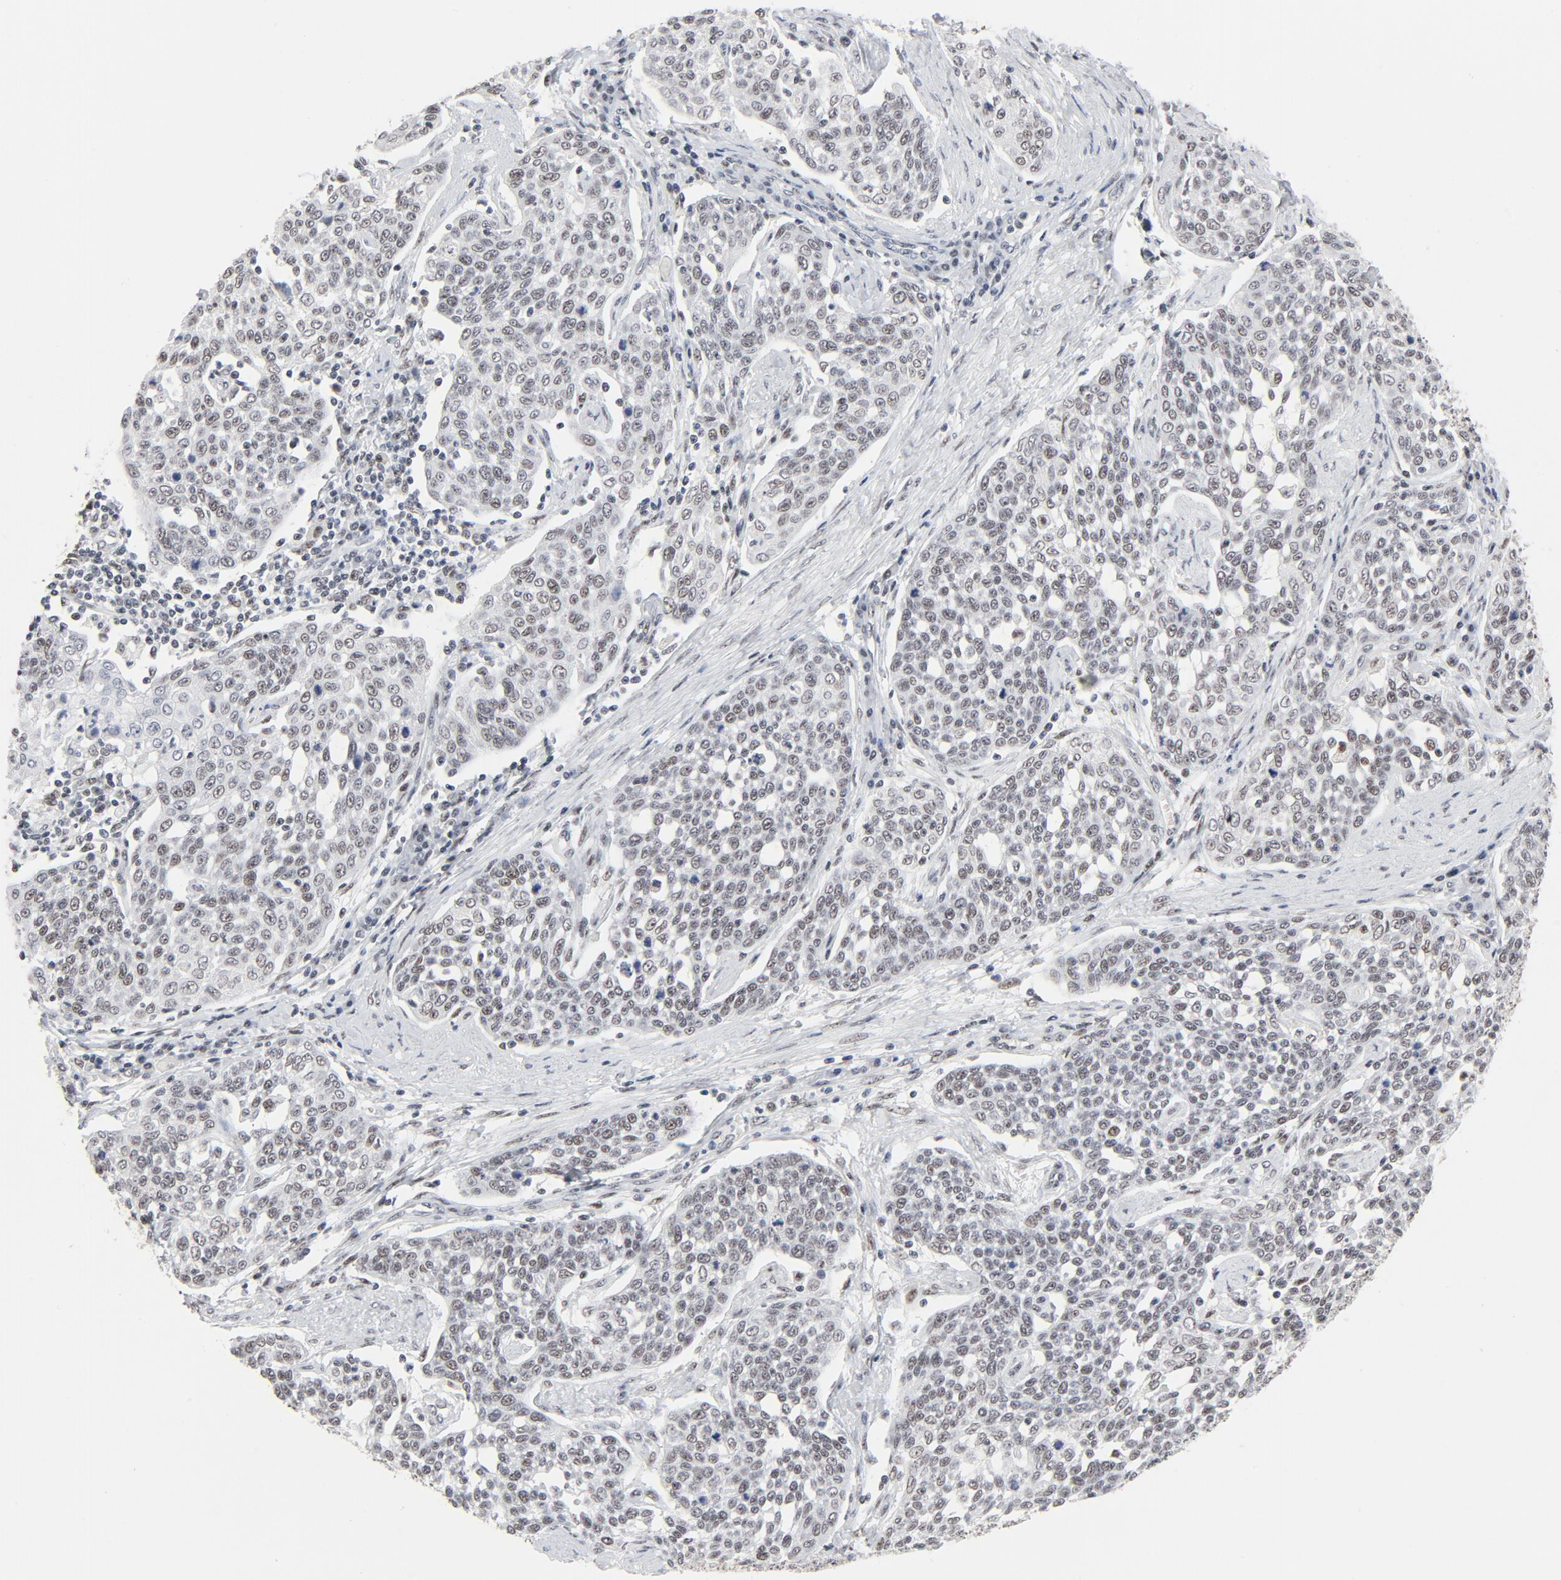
{"staining": {"intensity": "moderate", "quantity": ">75%", "location": "nuclear"}, "tissue": "cervical cancer", "cell_type": "Tumor cells", "image_type": "cancer", "snomed": [{"axis": "morphology", "description": "Squamous cell carcinoma, NOS"}, {"axis": "topography", "description": "Cervix"}], "caption": "There is medium levels of moderate nuclear expression in tumor cells of cervical cancer (squamous cell carcinoma), as demonstrated by immunohistochemical staining (brown color).", "gene": "GTF2H1", "patient": {"sex": "female", "age": 34}}